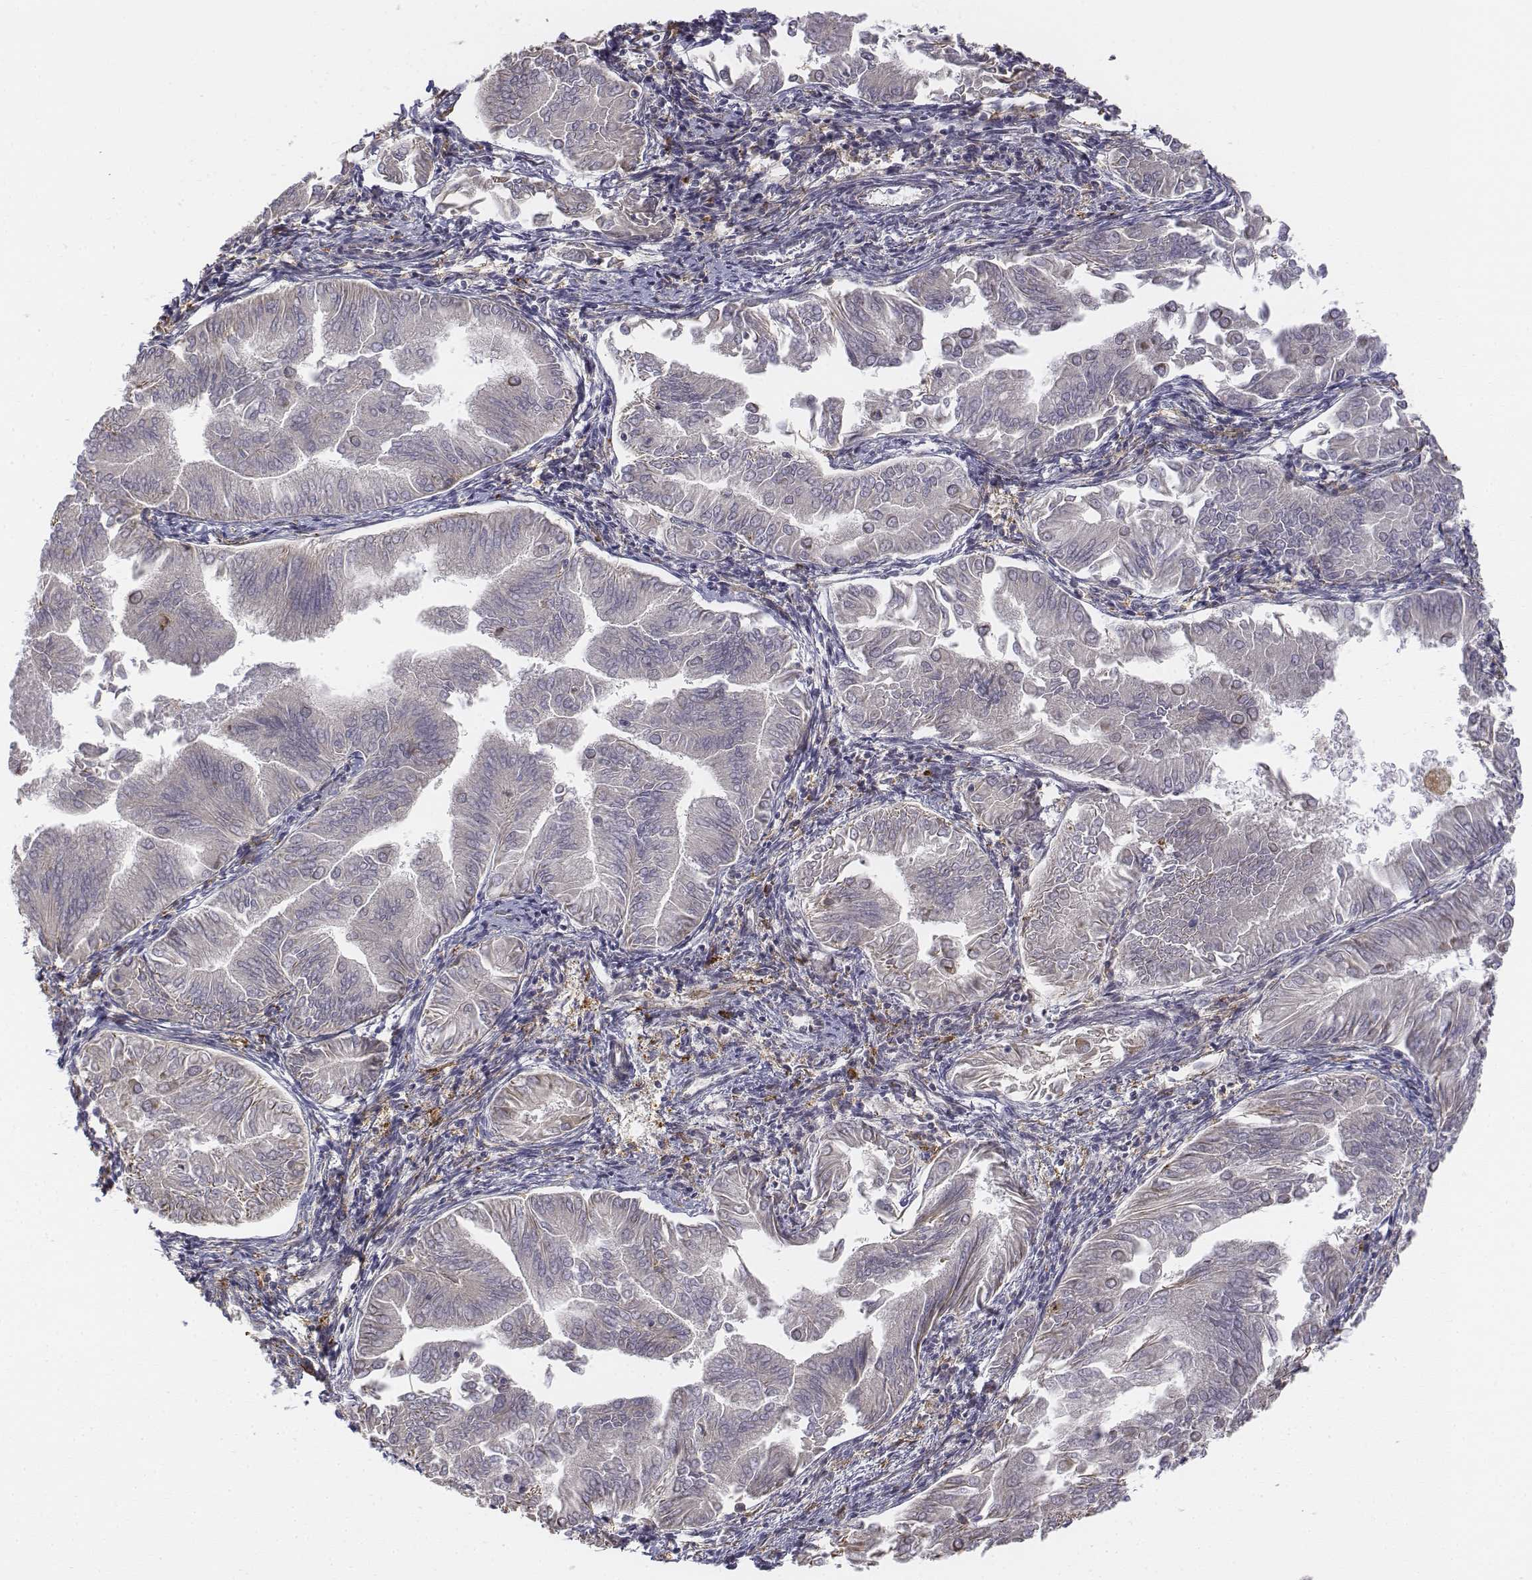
{"staining": {"intensity": "negative", "quantity": "none", "location": "none"}, "tissue": "endometrial cancer", "cell_type": "Tumor cells", "image_type": "cancer", "snomed": [{"axis": "morphology", "description": "Adenocarcinoma, NOS"}, {"axis": "topography", "description": "Endometrium"}], "caption": "Immunohistochemical staining of endometrial cancer (adenocarcinoma) displays no significant staining in tumor cells. The staining is performed using DAB (3,3'-diaminobenzidine) brown chromogen with nuclei counter-stained in using hematoxylin.", "gene": "CD14", "patient": {"sex": "female", "age": 53}}